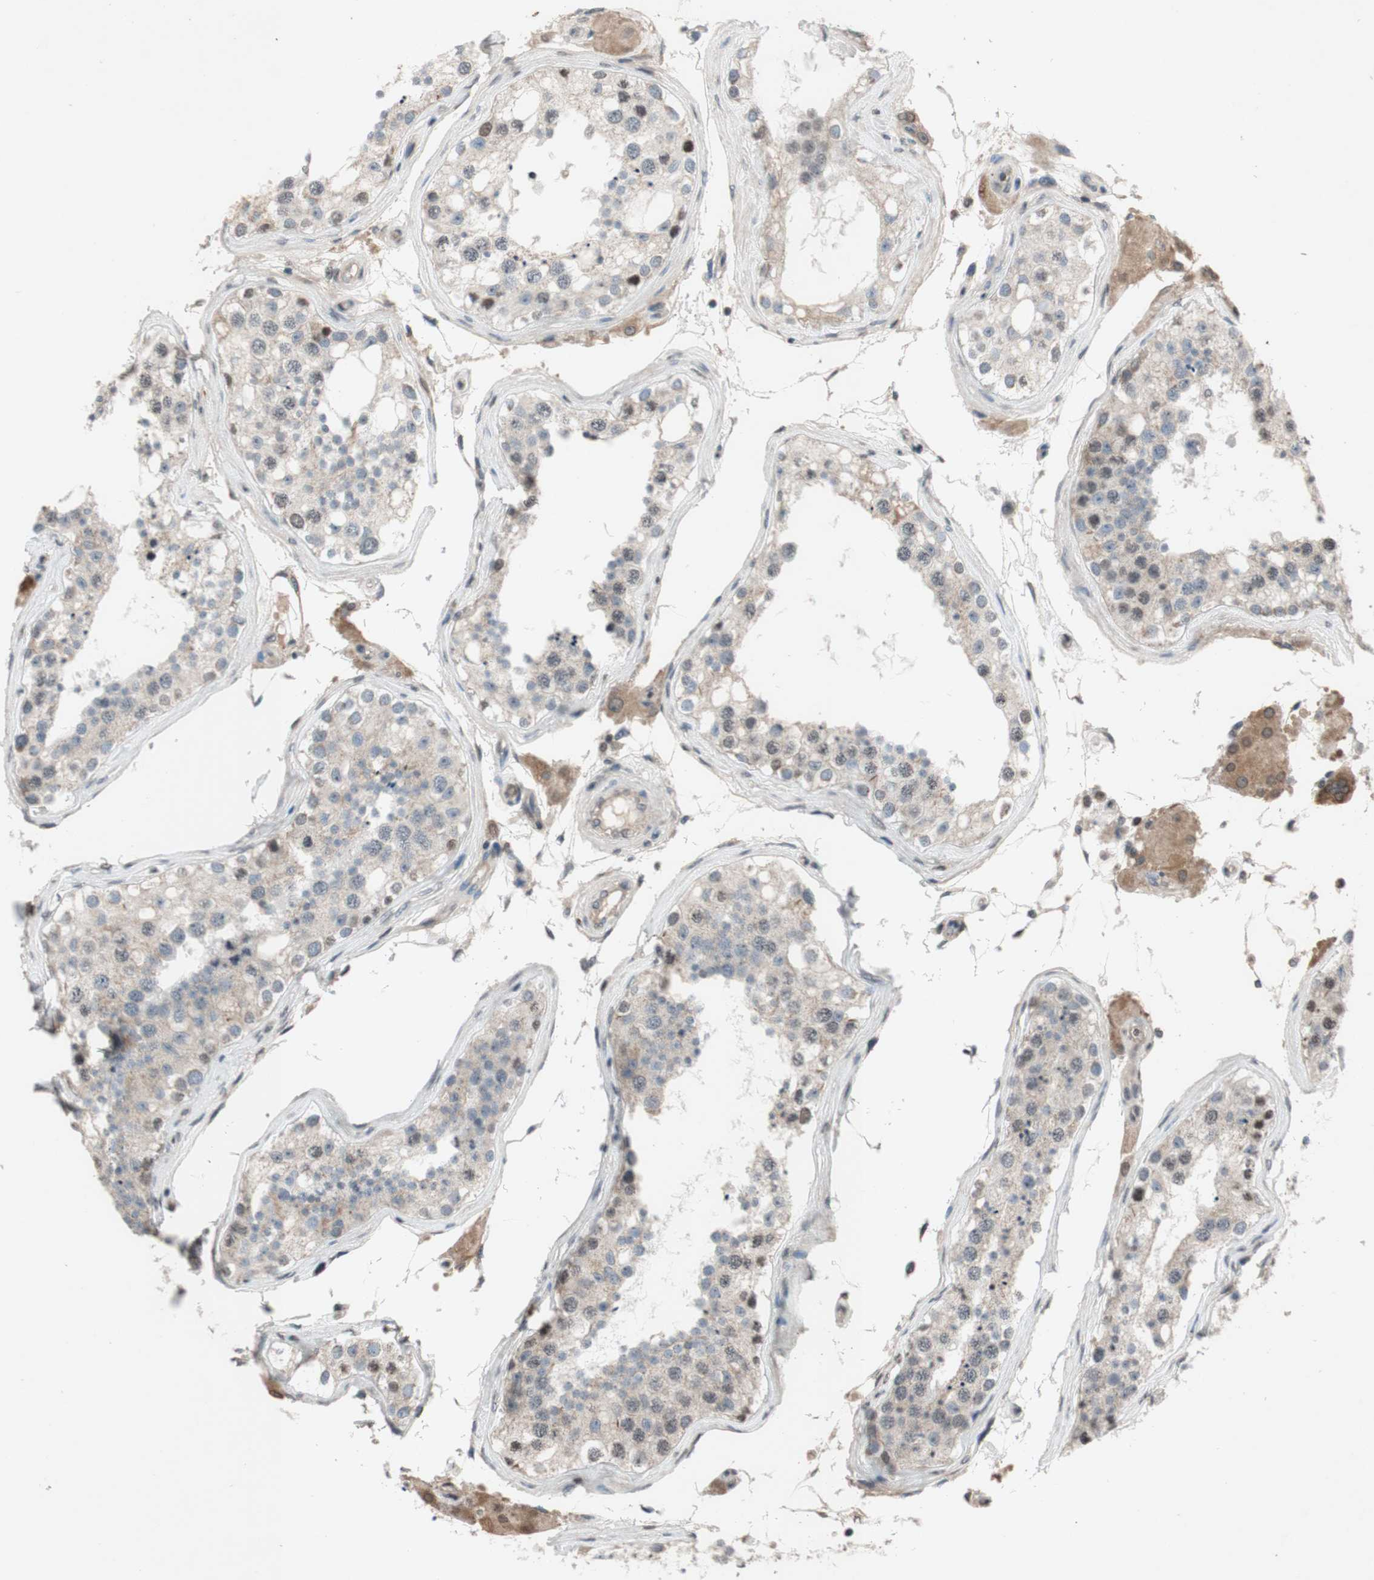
{"staining": {"intensity": "strong", "quantity": "<25%", "location": "nuclear"}, "tissue": "testis", "cell_type": "Cells in seminiferous ducts", "image_type": "normal", "snomed": [{"axis": "morphology", "description": "Normal tissue, NOS"}, {"axis": "topography", "description": "Testis"}], "caption": "A medium amount of strong nuclear staining is identified in approximately <25% of cells in seminiferous ducts in normal testis.", "gene": "MCM6", "patient": {"sex": "male", "age": 68}}